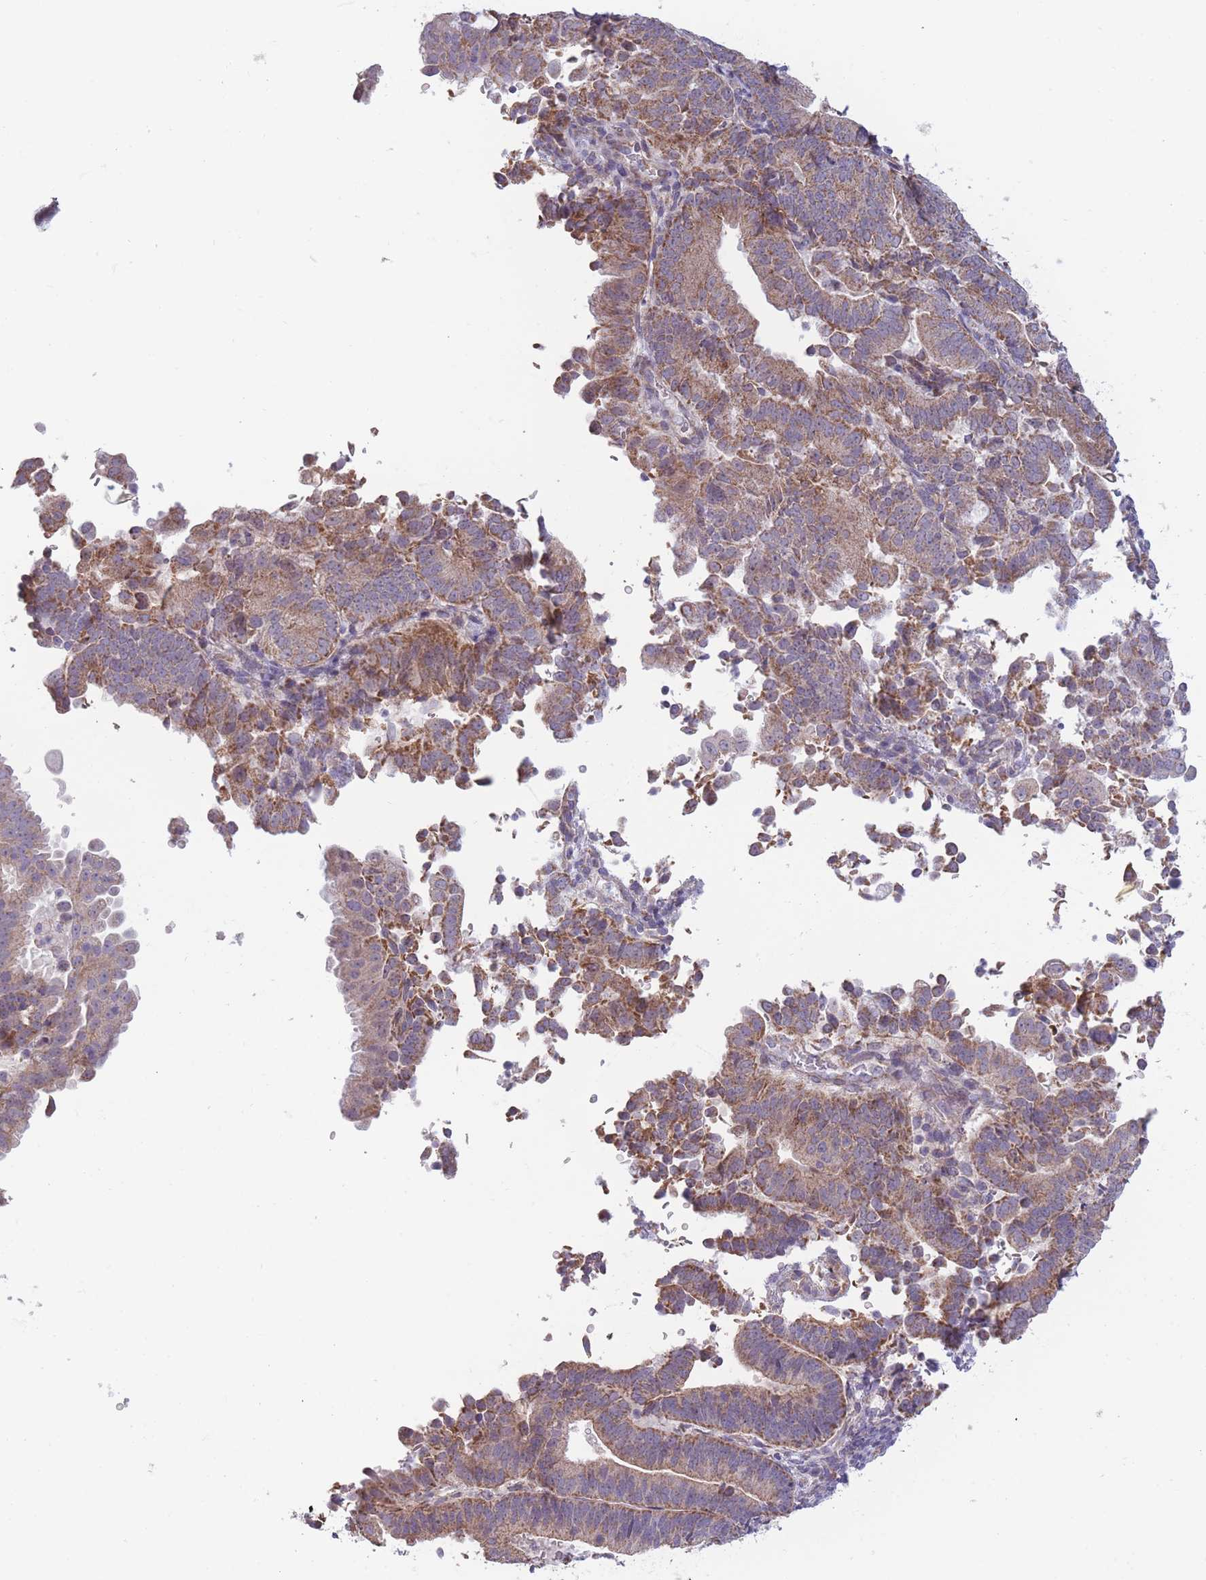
{"staining": {"intensity": "moderate", "quantity": ">75%", "location": "cytoplasmic/membranous"}, "tissue": "endometrial cancer", "cell_type": "Tumor cells", "image_type": "cancer", "snomed": [{"axis": "morphology", "description": "Adenocarcinoma, NOS"}, {"axis": "topography", "description": "Endometrium"}], "caption": "Approximately >75% of tumor cells in endometrial cancer (adenocarcinoma) show moderate cytoplasmic/membranous protein staining as visualized by brown immunohistochemical staining.", "gene": "MRPS18C", "patient": {"sex": "female", "age": 70}}